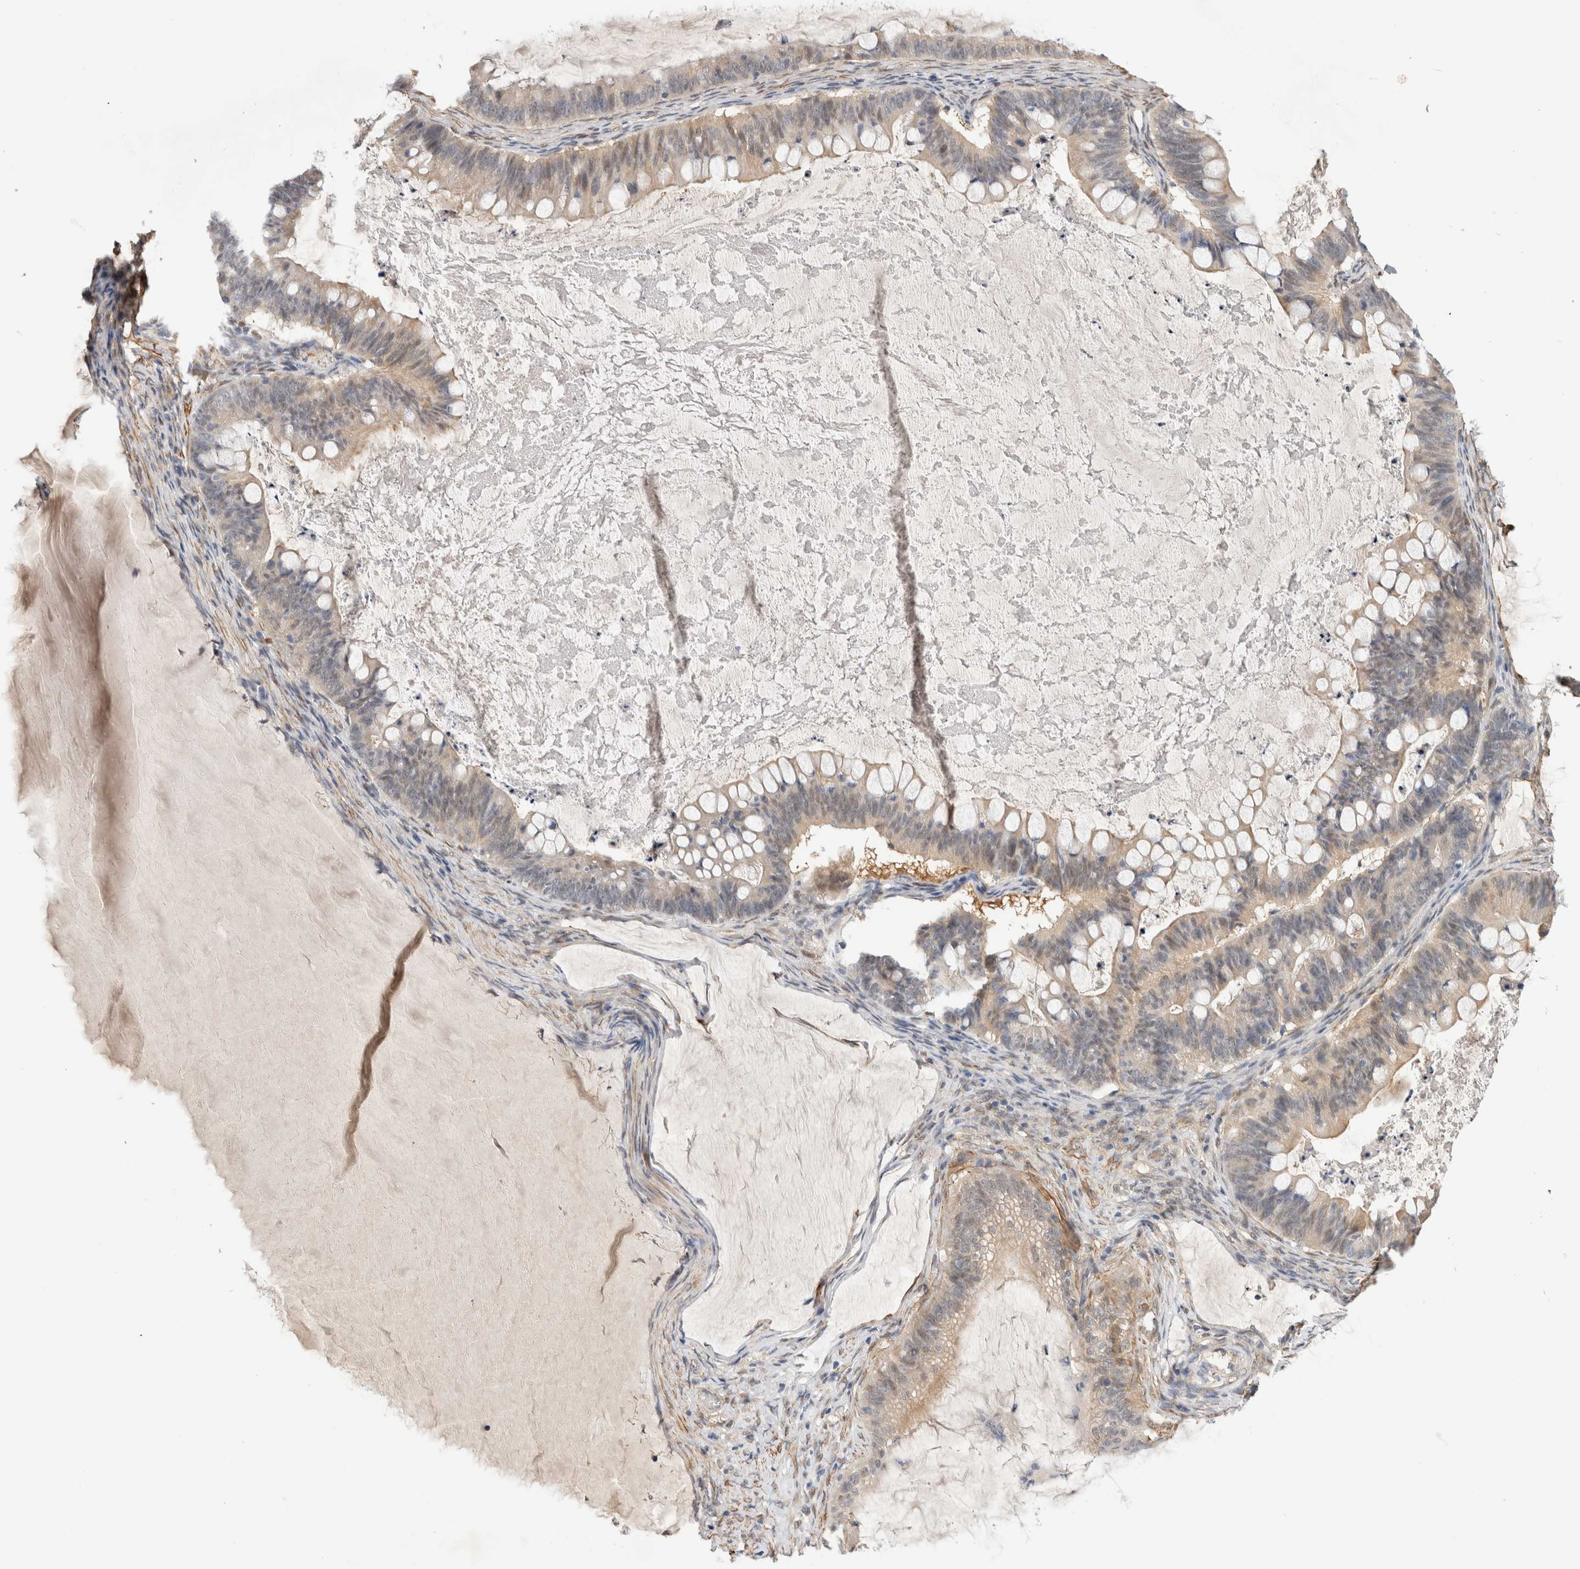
{"staining": {"intensity": "weak", "quantity": "<25%", "location": "cytoplasmic/membranous"}, "tissue": "ovarian cancer", "cell_type": "Tumor cells", "image_type": "cancer", "snomed": [{"axis": "morphology", "description": "Cystadenocarcinoma, mucinous, NOS"}, {"axis": "topography", "description": "Ovary"}], "caption": "The immunohistochemistry micrograph has no significant positivity in tumor cells of ovarian cancer (mucinous cystadenocarcinoma) tissue. (Stains: DAB (3,3'-diaminobenzidine) immunohistochemistry (IHC) with hematoxylin counter stain, Microscopy: brightfield microscopy at high magnification).", "gene": "PGM1", "patient": {"sex": "female", "age": 61}}